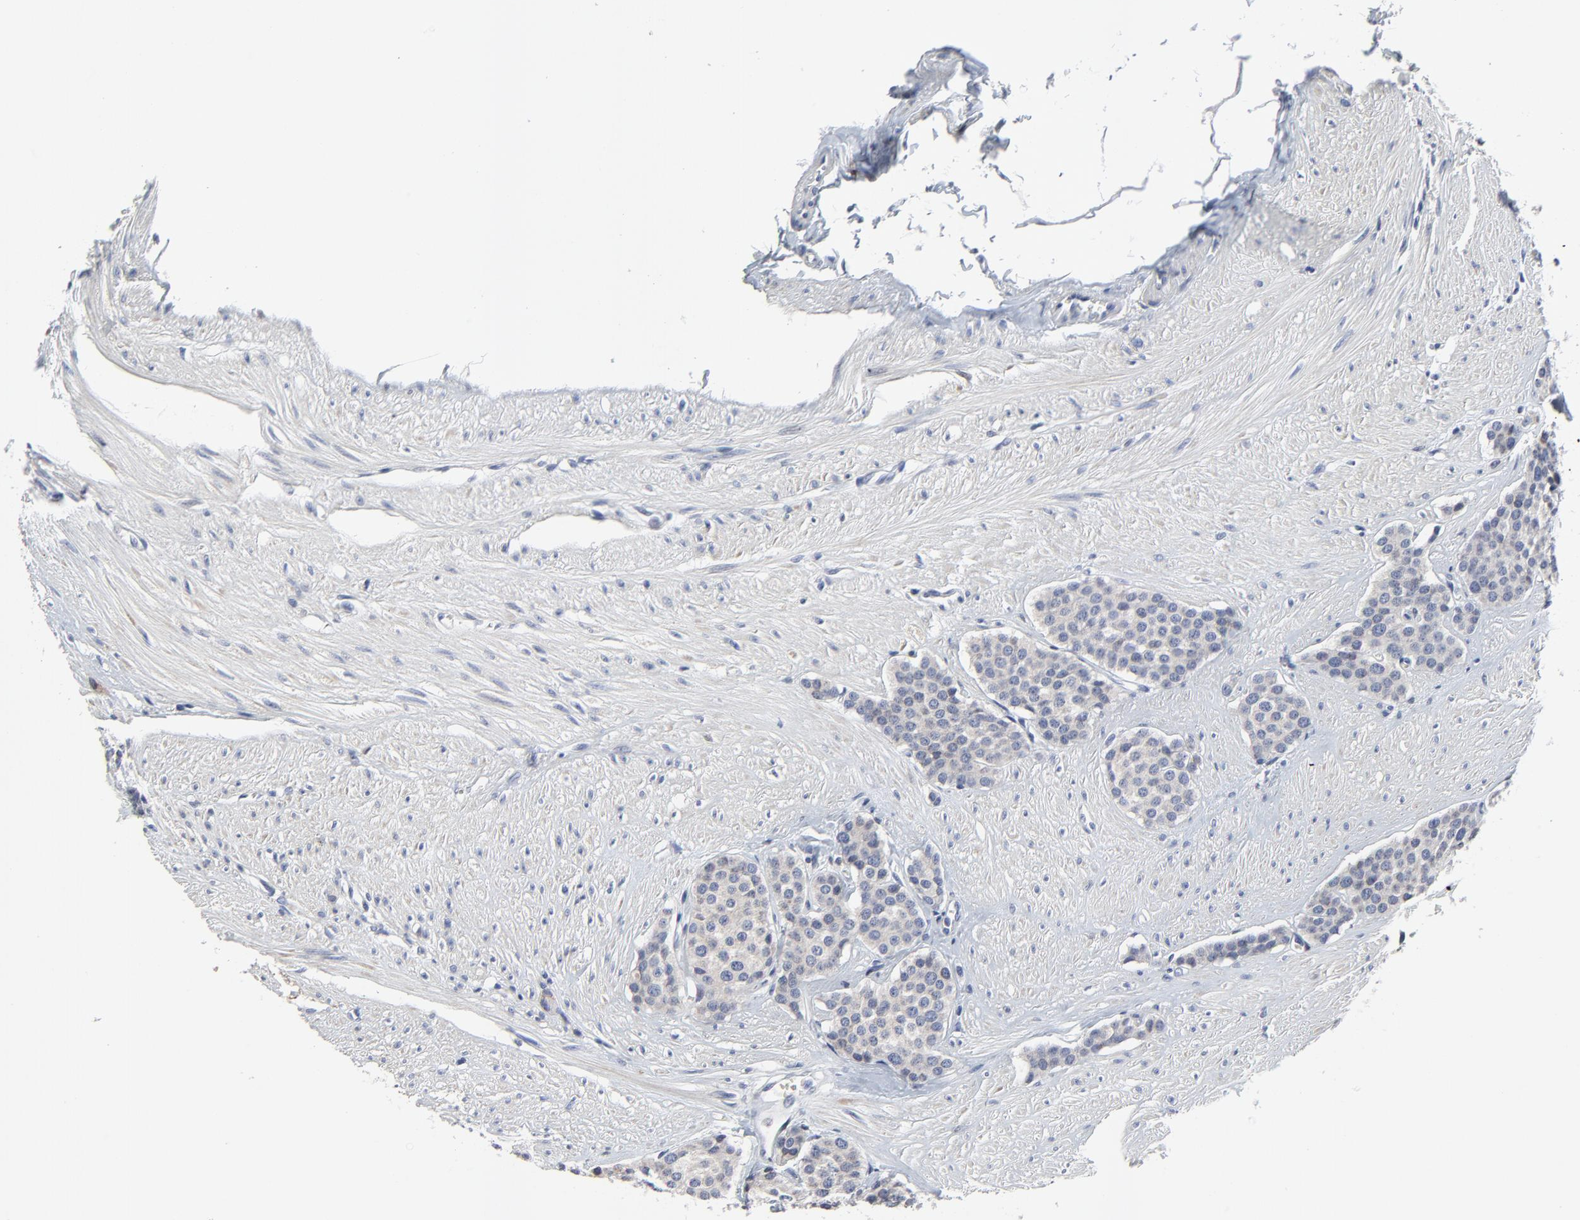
{"staining": {"intensity": "negative", "quantity": "none", "location": "none"}, "tissue": "carcinoid", "cell_type": "Tumor cells", "image_type": "cancer", "snomed": [{"axis": "morphology", "description": "Carcinoid, malignant, NOS"}, {"axis": "topography", "description": "Small intestine"}], "caption": "DAB immunohistochemical staining of carcinoid demonstrates no significant staining in tumor cells.", "gene": "NLGN3", "patient": {"sex": "male", "age": 60}}